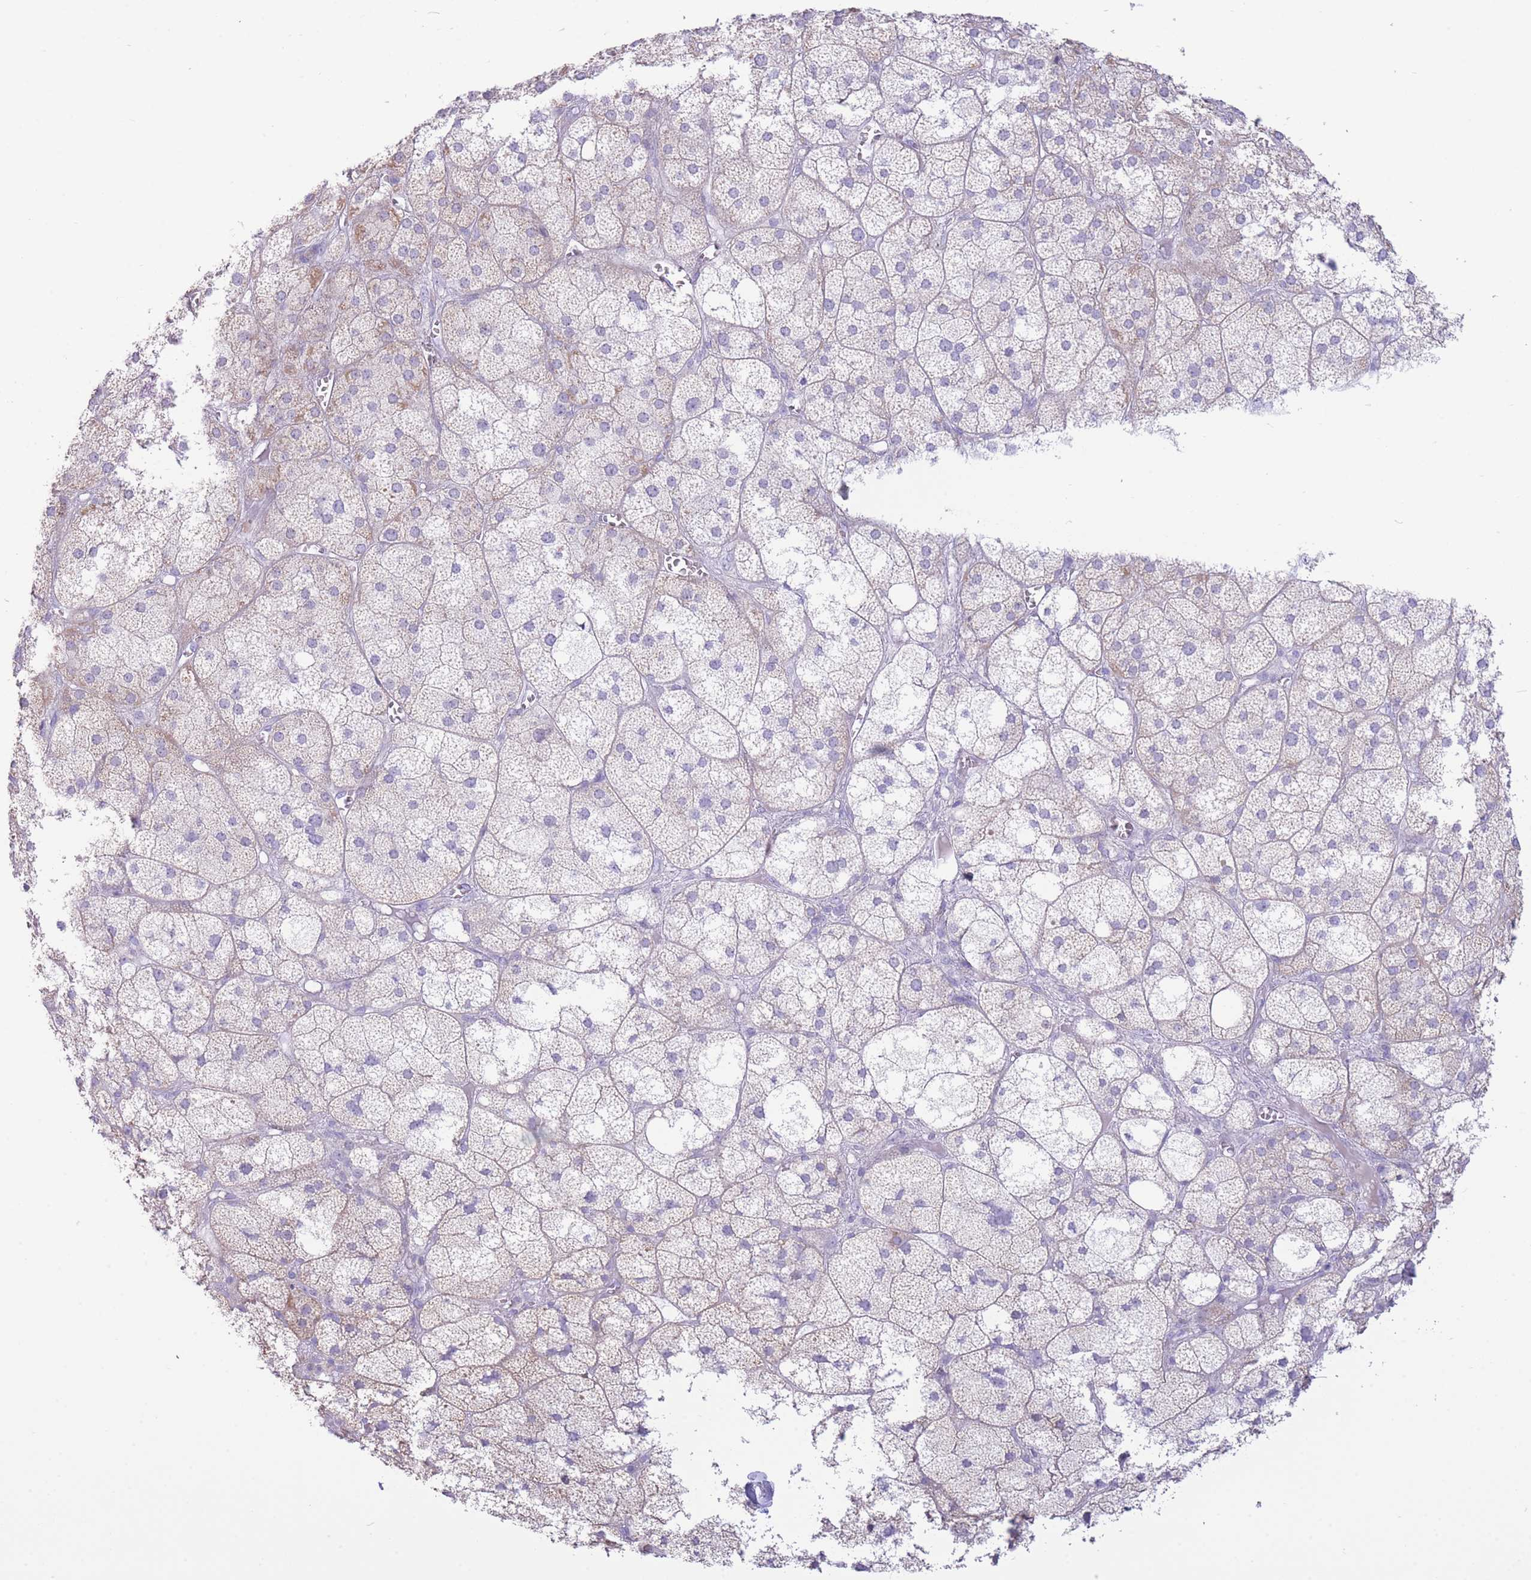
{"staining": {"intensity": "negative", "quantity": "none", "location": "none"}, "tissue": "adrenal gland", "cell_type": "Glandular cells", "image_type": "normal", "snomed": [{"axis": "morphology", "description": "Normal tissue, NOS"}, {"axis": "topography", "description": "Adrenal gland"}], "caption": "Immunohistochemistry of normal human adrenal gland shows no expression in glandular cells. The staining is performed using DAB brown chromogen with nuclei counter-stained in using hematoxylin.", "gene": "VWA8", "patient": {"sex": "female", "age": 61}}